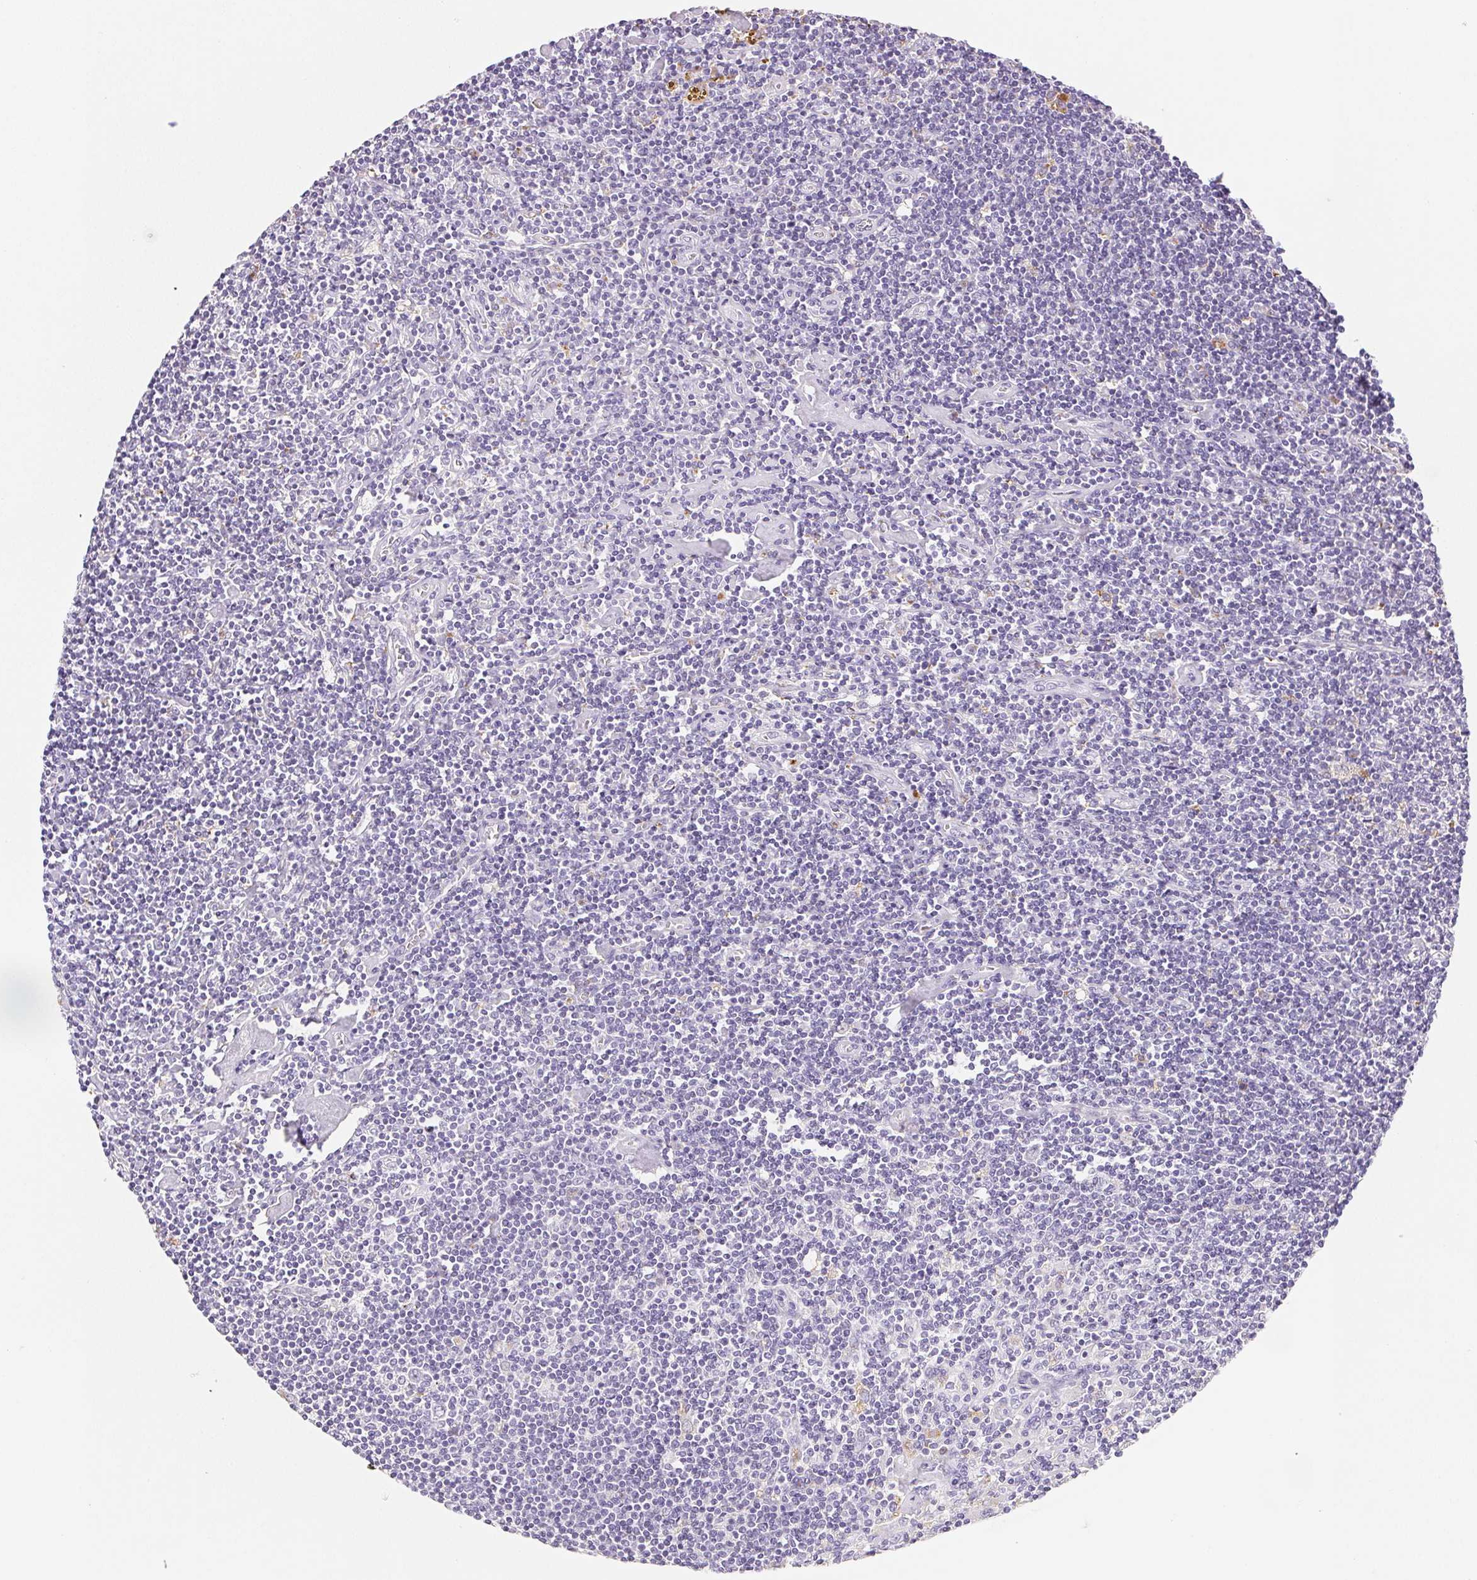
{"staining": {"intensity": "negative", "quantity": "none", "location": "none"}, "tissue": "lymphoma", "cell_type": "Tumor cells", "image_type": "cancer", "snomed": [{"axis": "morphology", "description": "Hodgkin's disease, NOS"}, {"axis": "topography", "description": "Lymph node"}], "caption": "DAB (3,3'-diaminobenzidine) immunohistochemical staining of human lymphoma exhibits no significant expression in tumor cells.", "gene": "LIPA", "patient": {"sex": "male", "age": 40}}